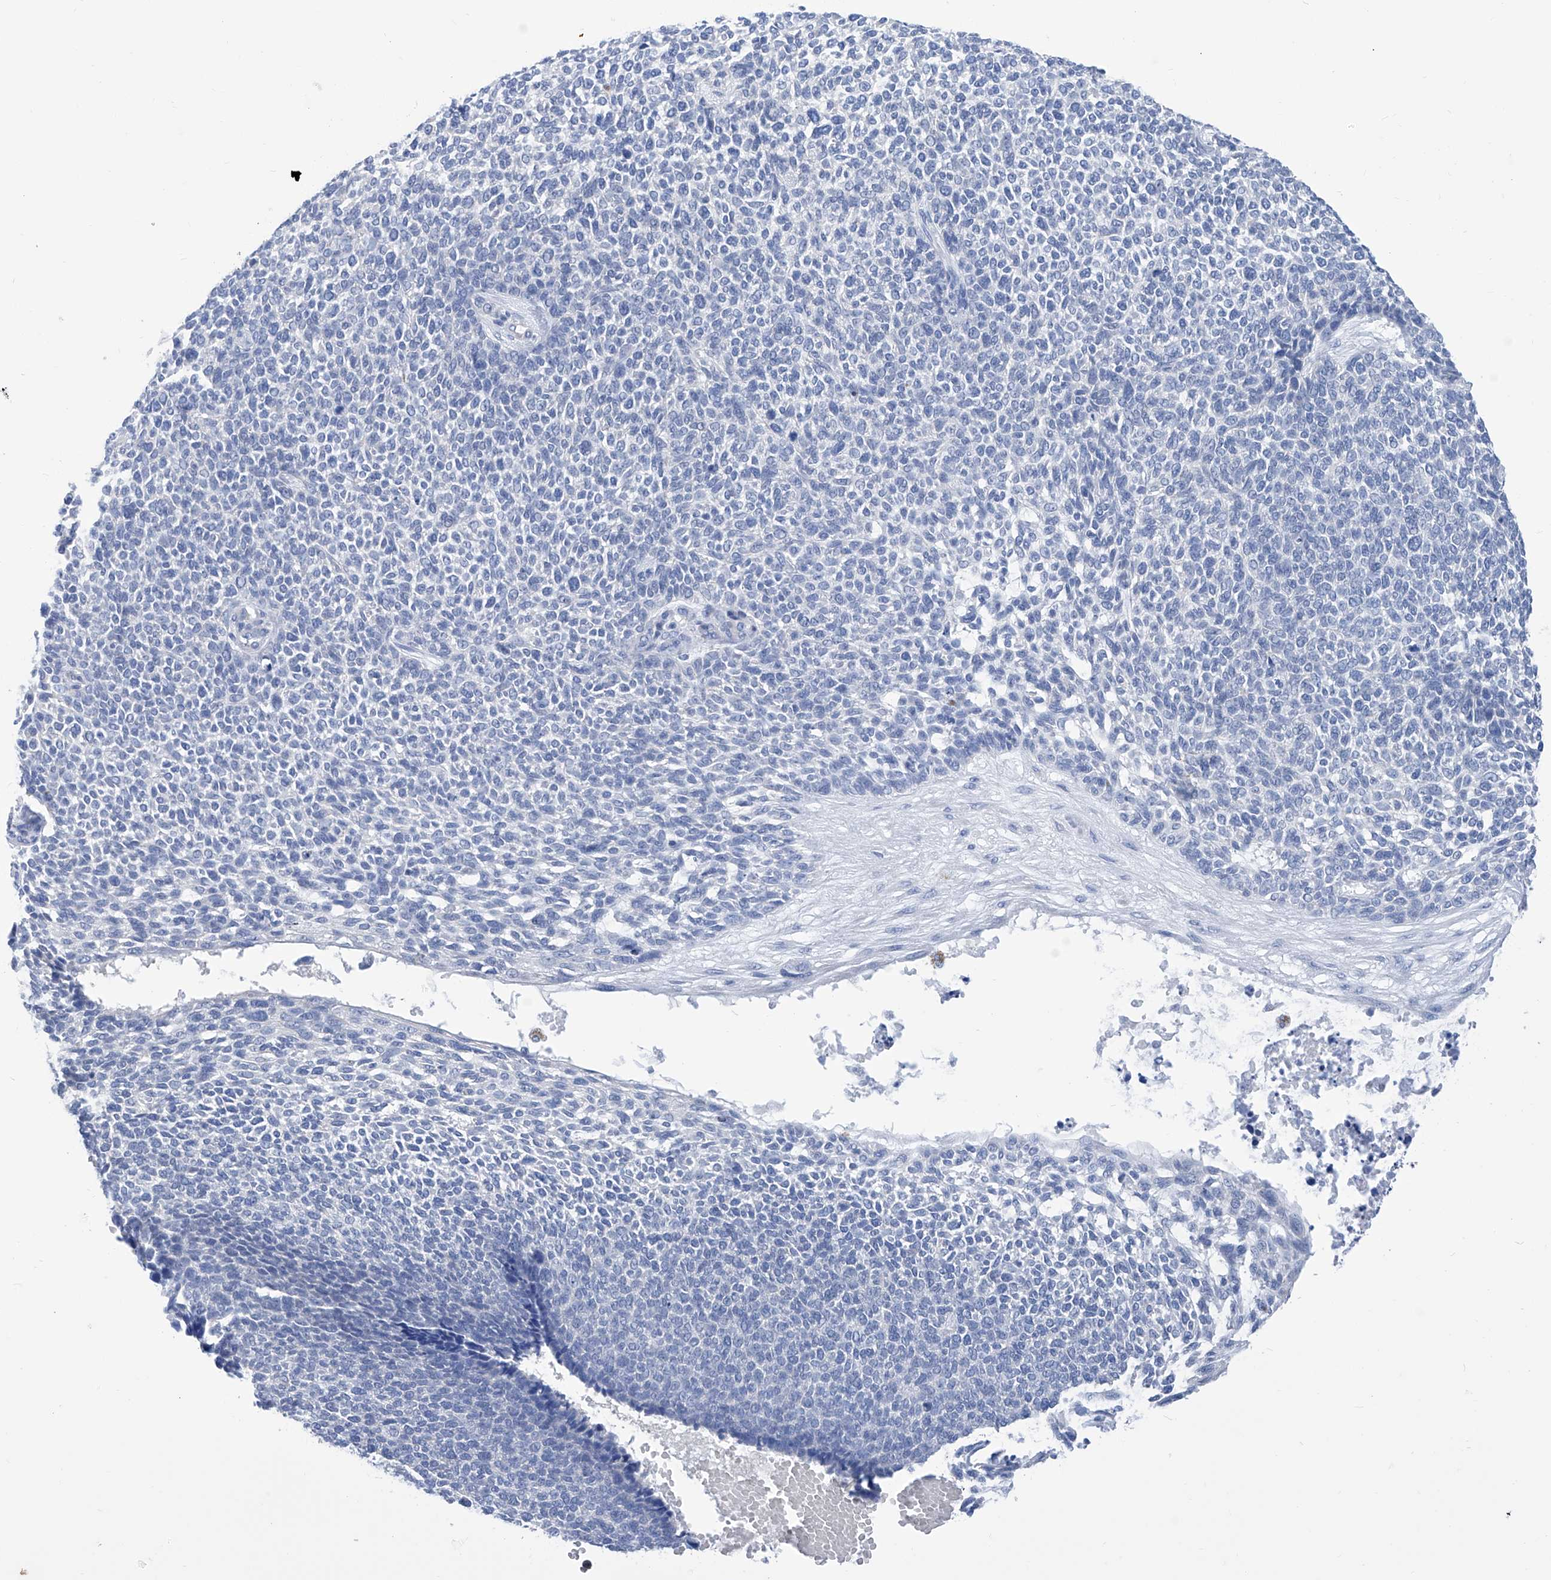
{"staining": {"intensity": "negative", "quantity": "none", "location": "none"}, "tissue": "skin cancer", "cell_type": "Tumor cells", "image_type": "cancer", "snomed": [{"axis": "morphology", "description": "Basal cell carcinoma"}, {"axis": "topography", "description": "Skin"}], "caption": "Protein analysis of skin cancer (basal cell carcinoma) shows no significant positivity in tumor cells.", "gene": "IMPA2", "patient": {"sex": "female", "age": 84}}